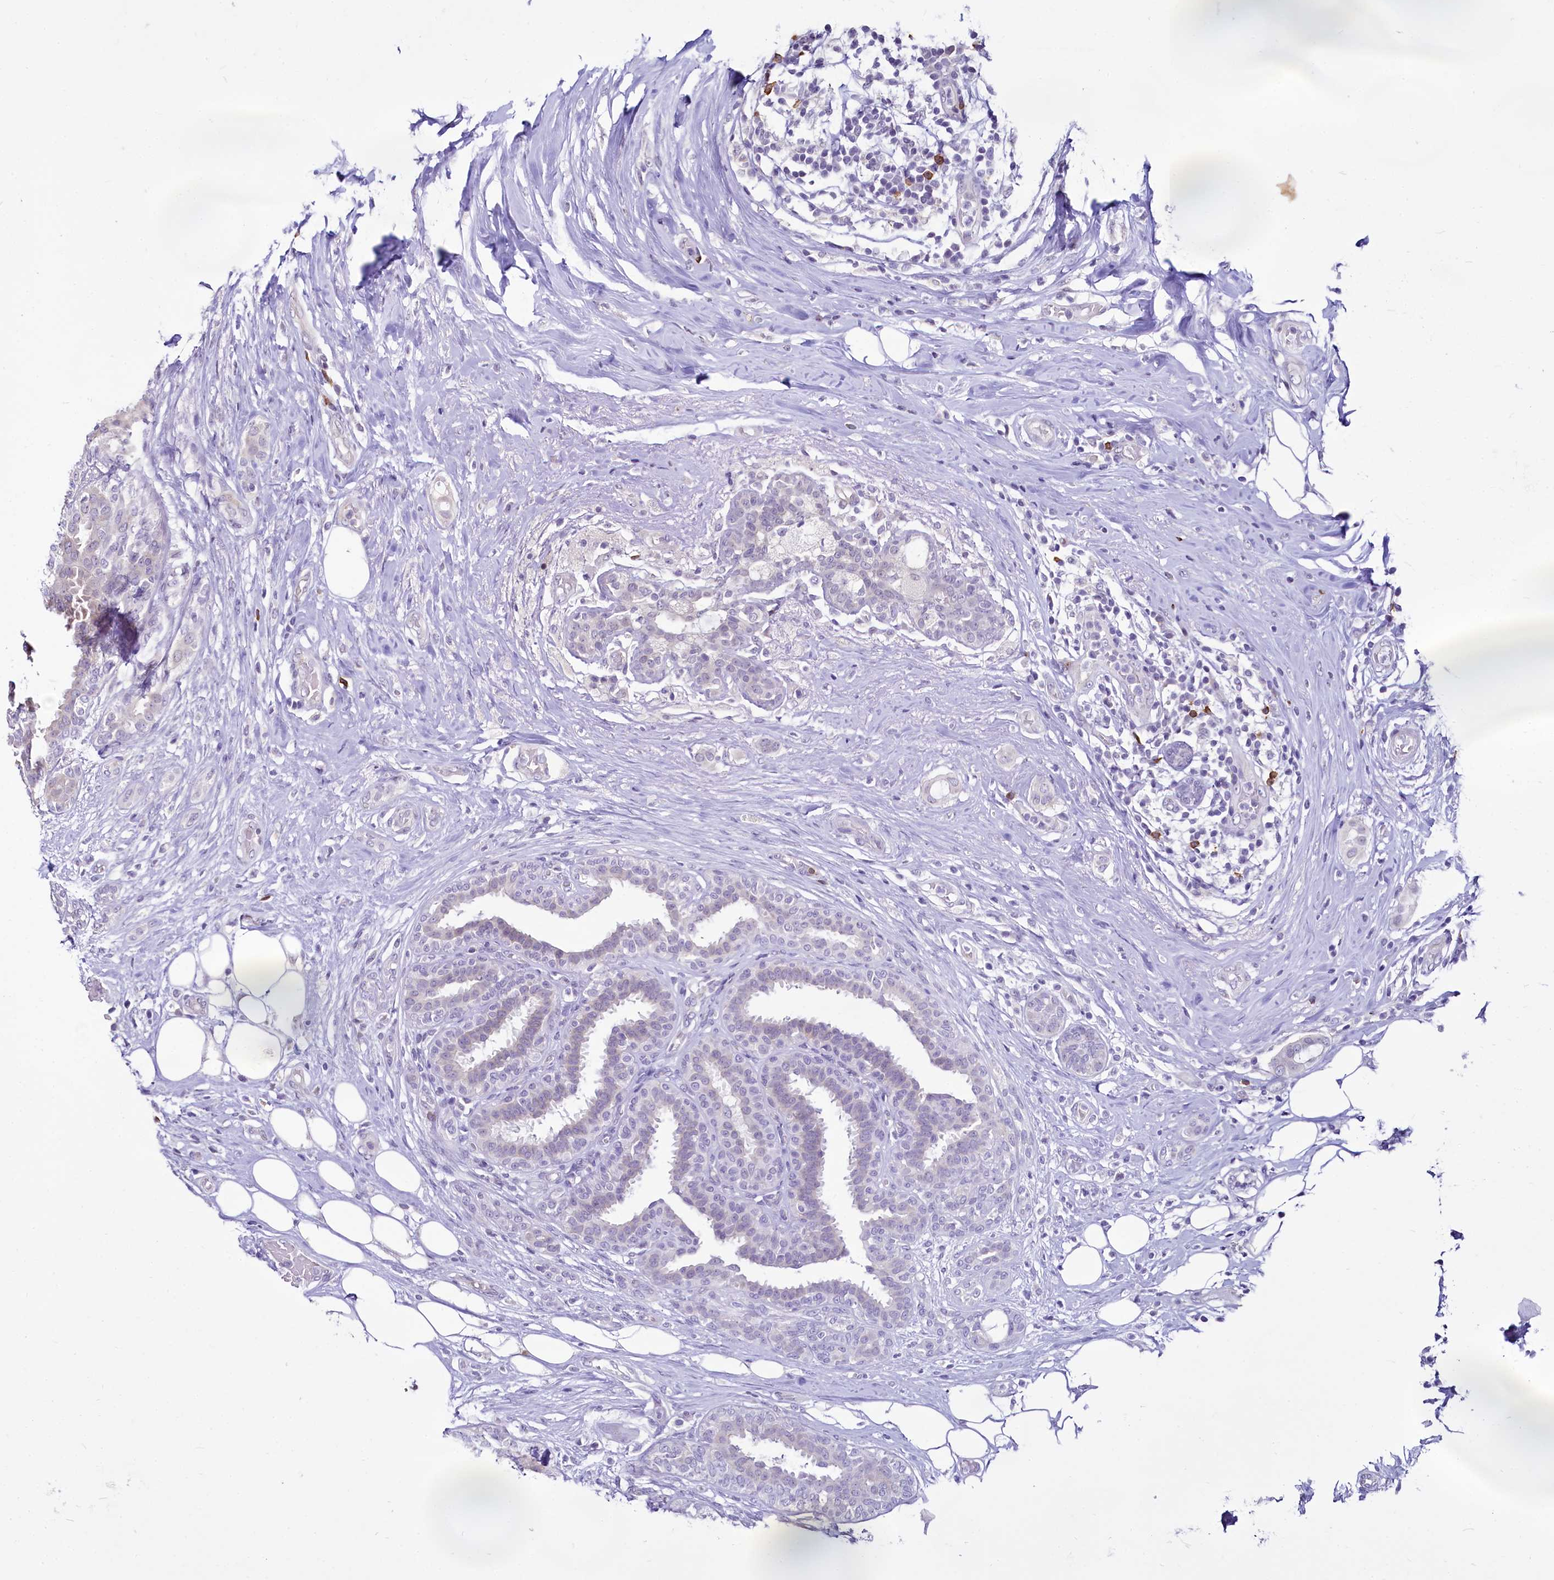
{"staining": {"intensity": "negative", "quantity": "none", "location": "none"}, "tissue": "breast cancer", "cell_type": "Tumor cells", "image_type": "cancer", "snomed": [{"axis": "morphology", "description": "Lobular carcinoma"}, {"axis": "topography", "description": "Breast"}], "caption": "This is a histopathology image of IHC staining of lobular carcinoma (breast), which shows no staining in tumor cells.", "gene": "BANK1", "patient": {"sex": "female", "age": 51}}